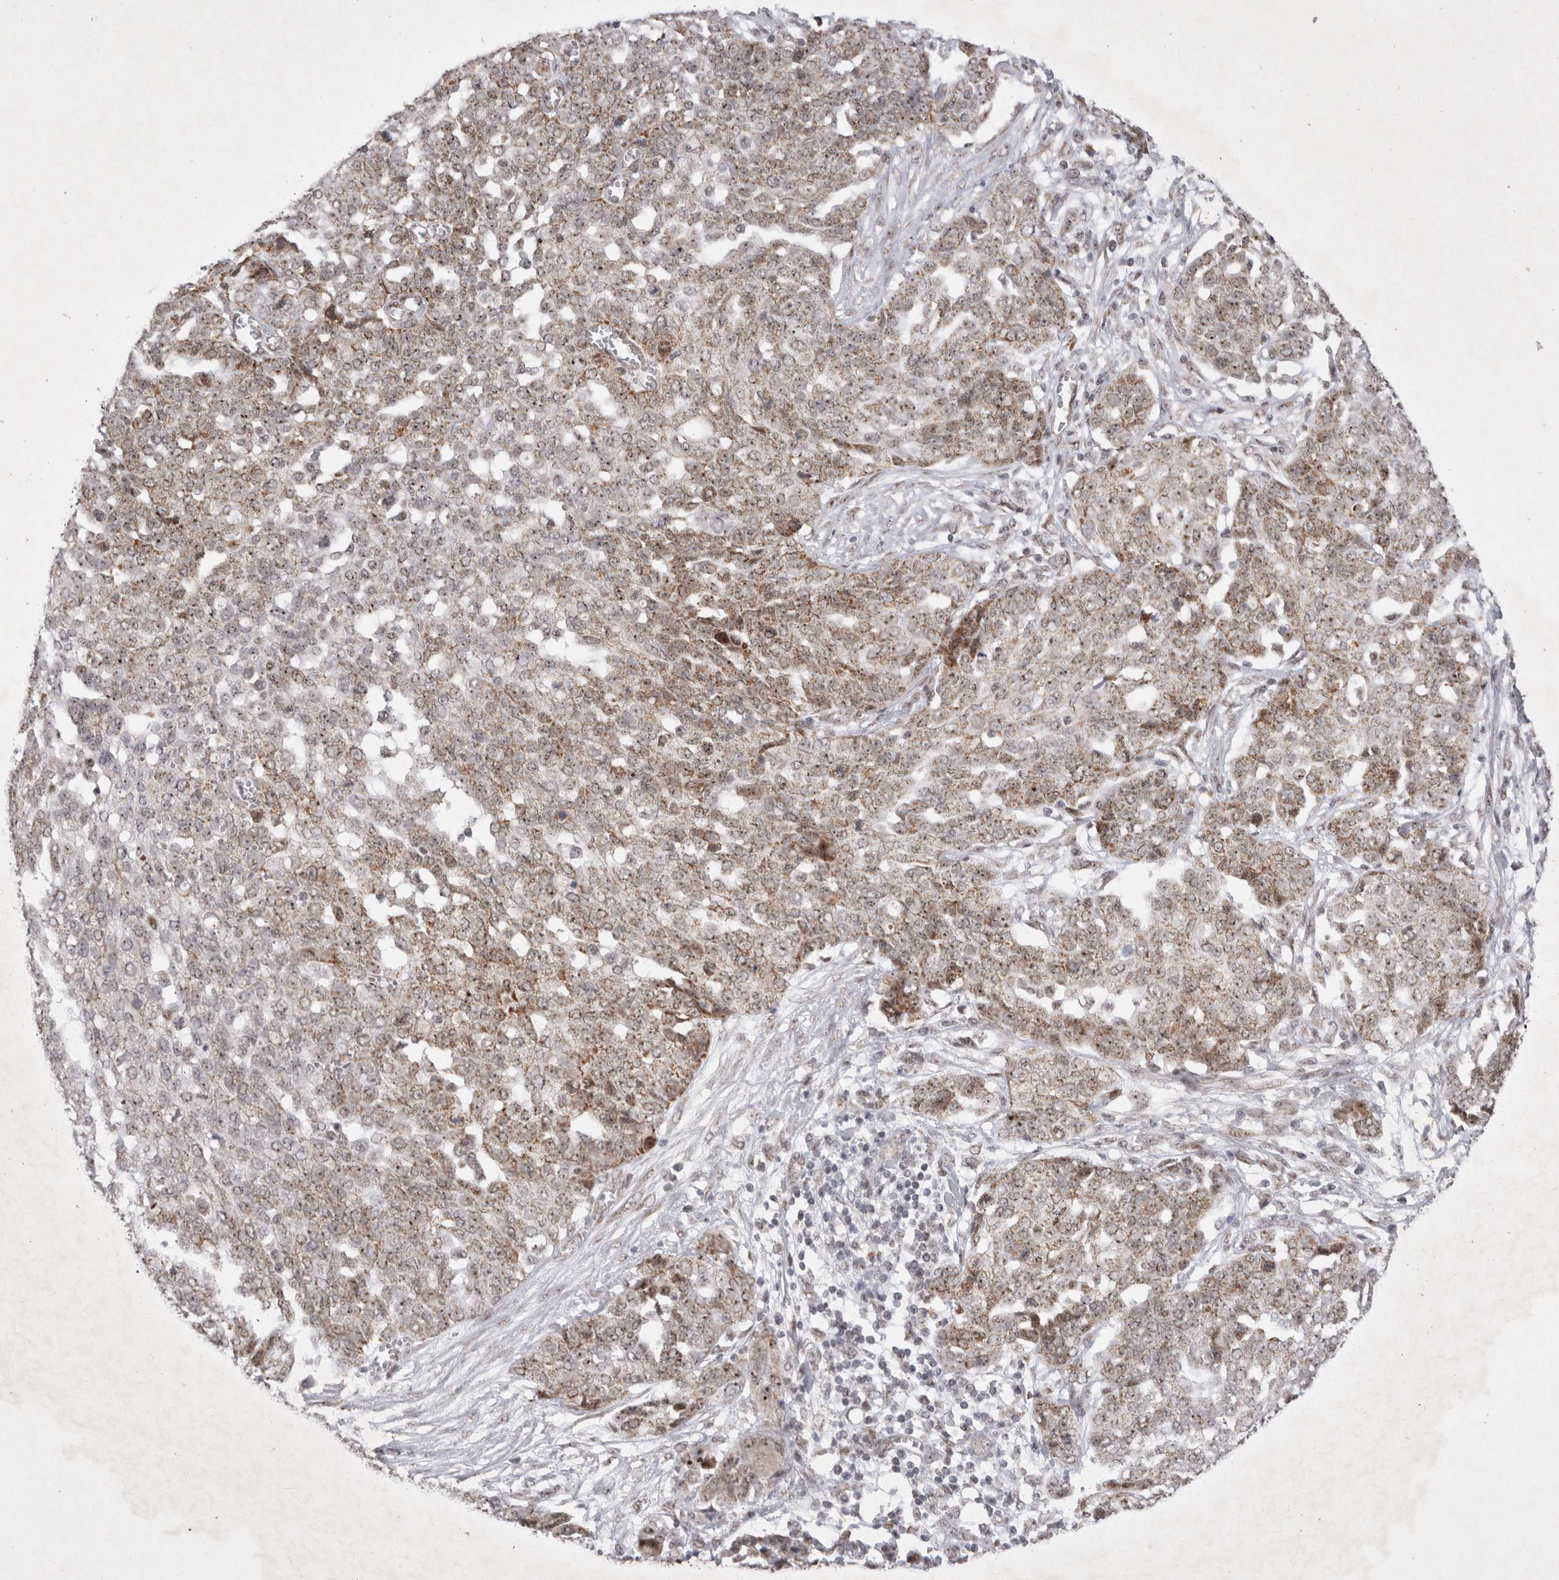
{"staining": {"intensity": "moderate", "quantity": ">75%", "location": "cytoplasmic/membranous,nuclear"}, "tissue": "ovarian cancer", "cell_type": "Tumor cells", "image_type": "cancer", "snomed": [{"axis": "morphology", "description": "Cystadenocarcinoma, serous, NOS"}, {"axis": "topography", "description": "Soft tissue"}, {"axis": "topography", "description": "Ovary"}], "caption": "Human ovarian serous cystadenocarcinoma stained with a brown dye shows moderate cytoplasmic/membranous and nuclear positive staining in about >75% of tumor cells.", "gene": "MRPL37", "patient": {"sex": "female", "age": 57}}